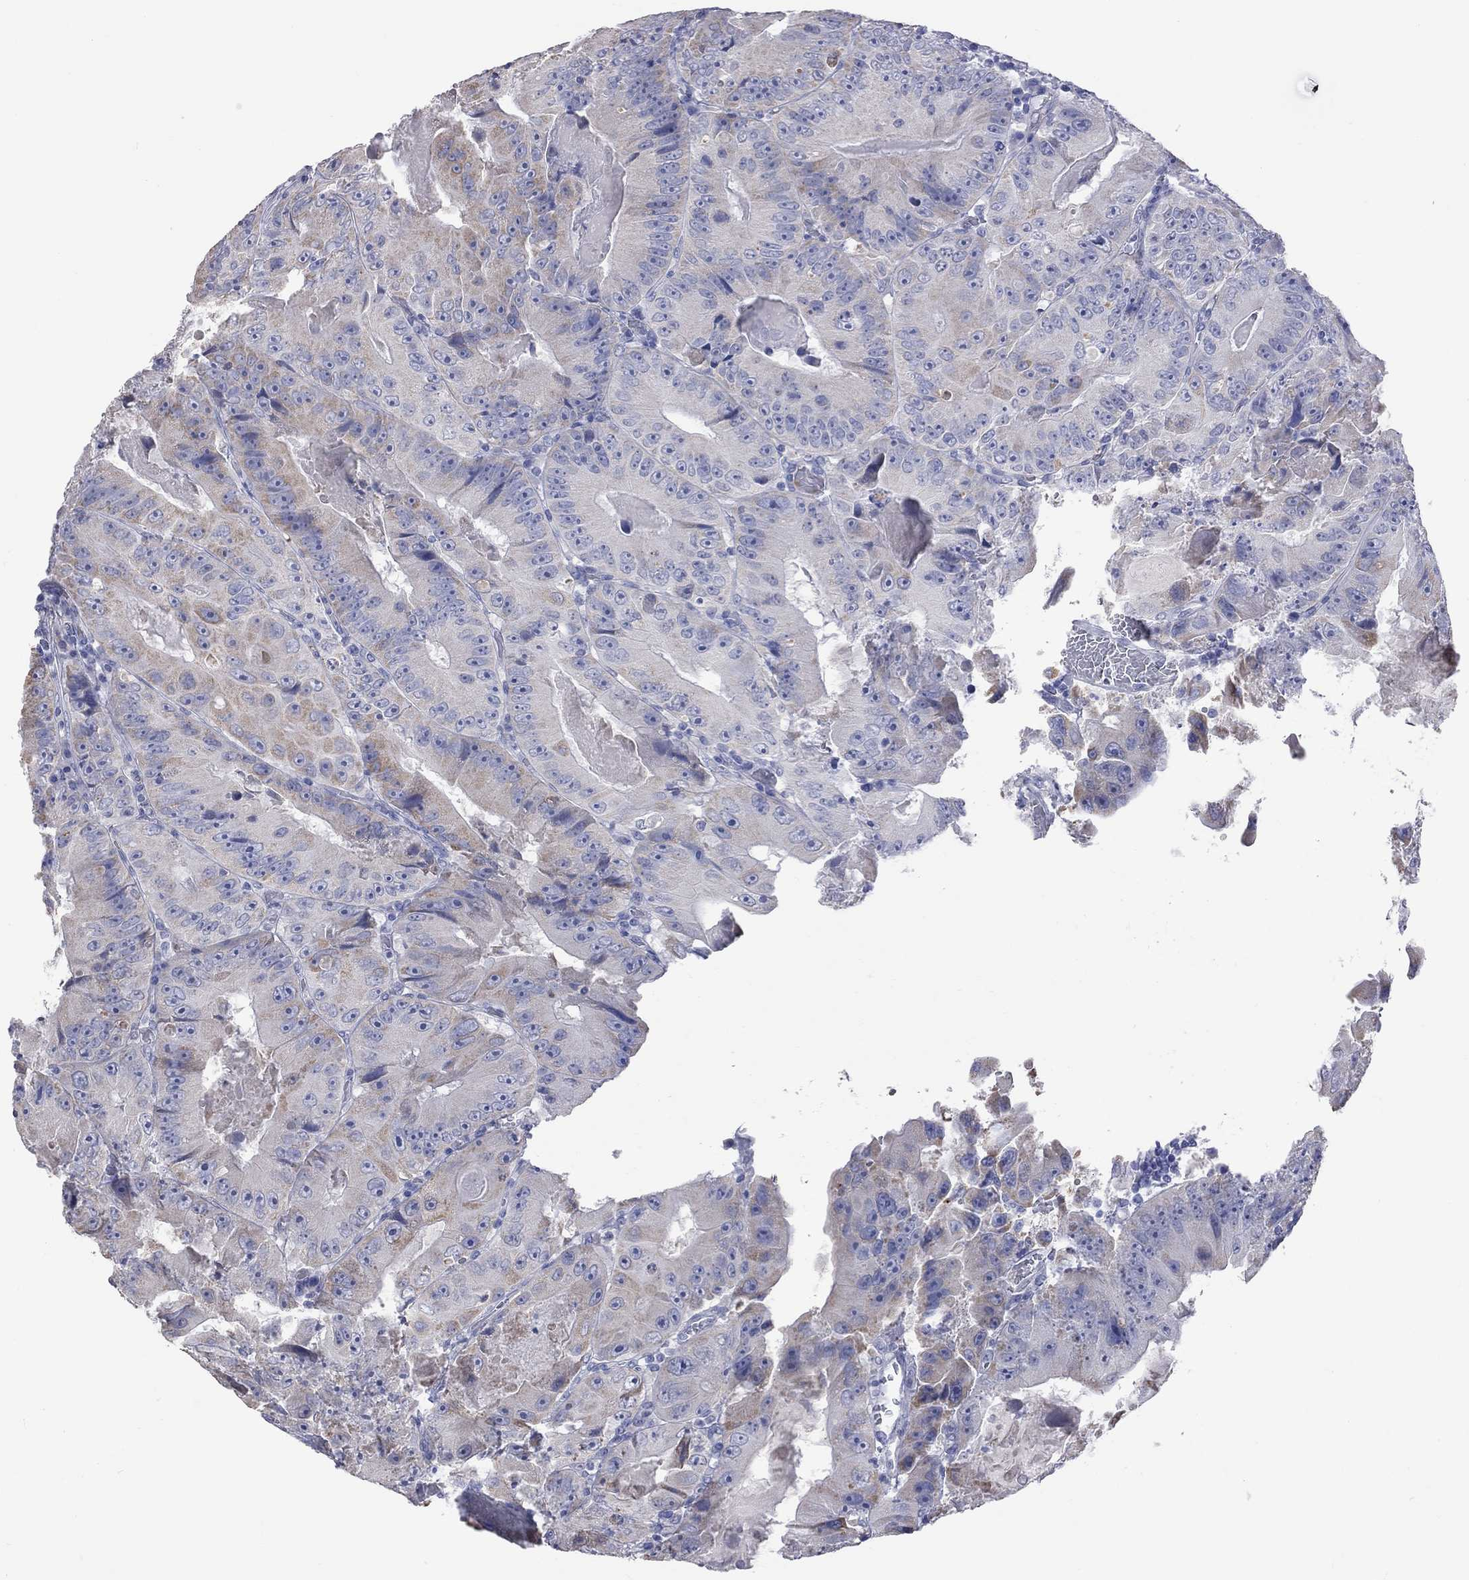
{"staining": {"intensity": "weak", "quantity": "<25%", "location": "cytoplasmic/membranous"}, "tissue": "colorectal cancer", "cell_type": "Tumor cells", "image_type": "cancer", "snomed": [{"axis": "morphology", "description": "Adenocarcinoma, NOS"}, {"axis": "topography", "description": "Colon"}], "caption": "A high-resolution image shows IHC staining of colorectal adenocarcinoma, which displays no significant expression in tumor cells.", "gene": "KCND2", "patient": {"sex": "female", "age": 86}}